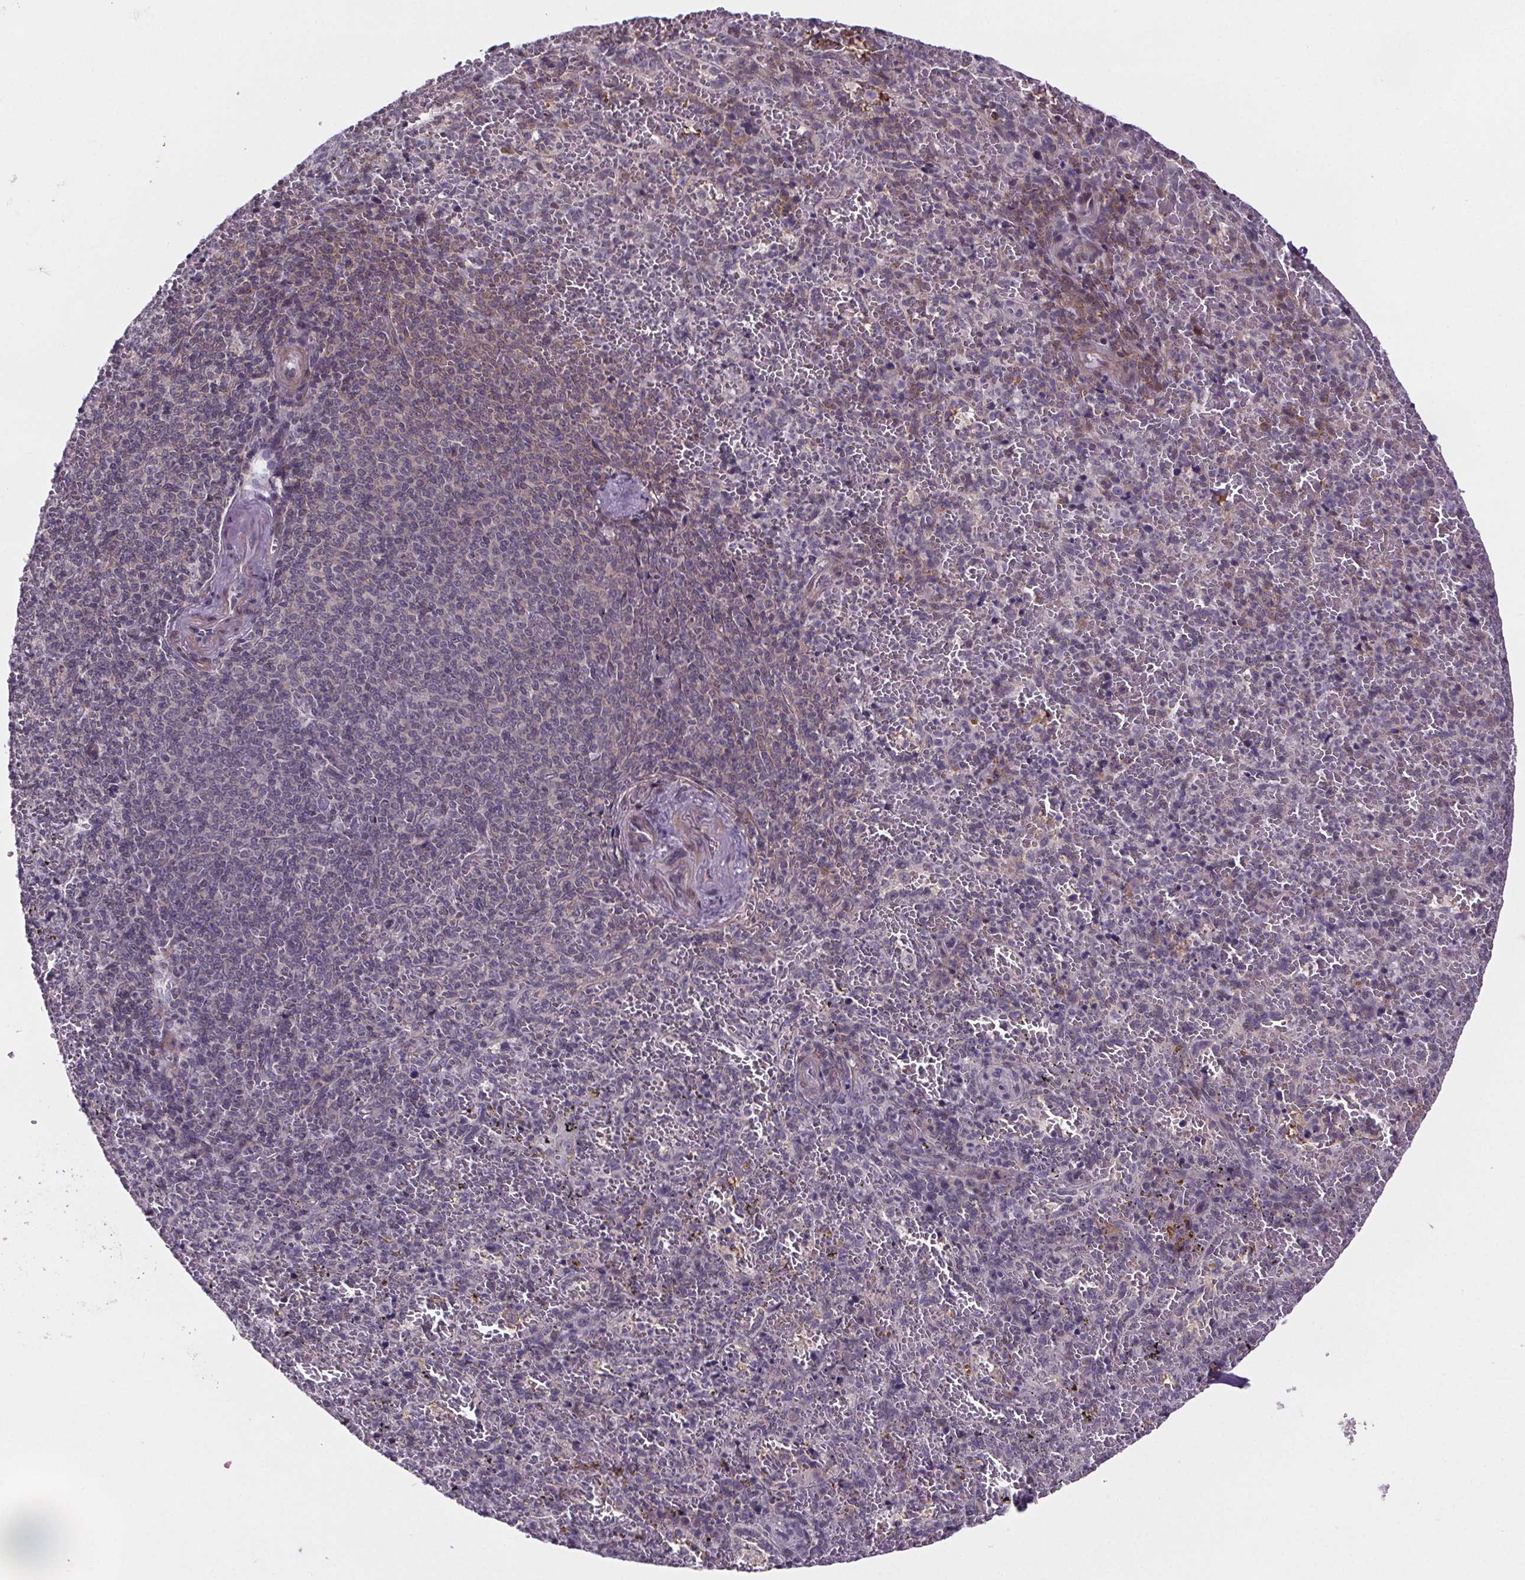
{"staining": {"intensity": "negative", "quantity": "none", "location": "none"}, "tissue": "spleen", "cell_type": "Cells in red pulp", "image_type": "normal", "snomed": [{"axis": "morphology", "description": "Normal tissue, NOS"}, {"axis": "topography", "description": "Spleen"}], "caption": "Spleen was stained to show a protein in brown. There is no significant expression in cells in red pulp. Brightfield microscopy of immunohistochemistry (IHC) stained with DAB (brown) and hematoxylin (blue), captured at high magnification.", "gene": "TTC12", "patient": {"sex": "female", "age": 50}}